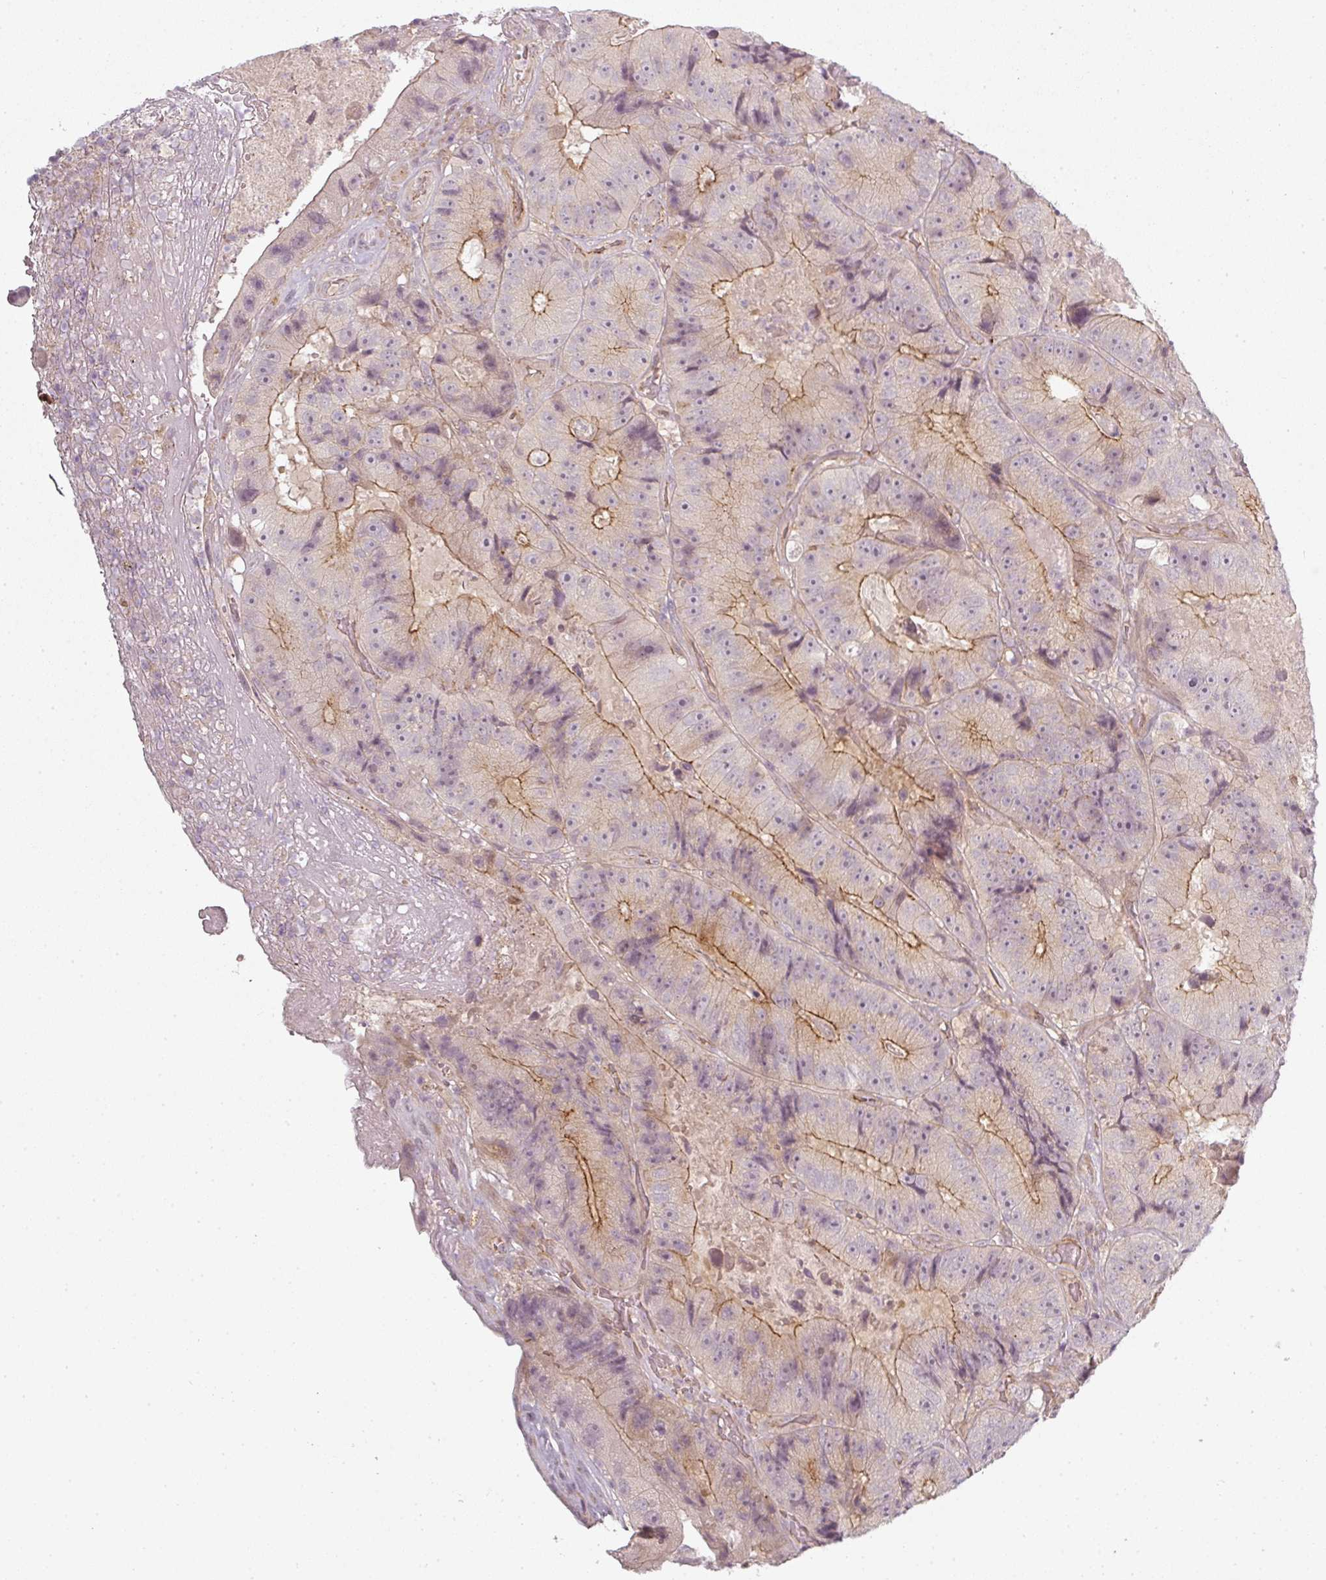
{"staining": {"intensity": "moderate", "quantity": "25%-75%", "location": "cytoplasmic/membranous"}, "tissue": "colorectal cancer", "cell_type": "Tumor cells", "image_type": "cancer", "snomed": [{"axis": "morphology", "description": "Adenocarcinoma, NOS"}, {"axis": "topography", "description": "Colon"}], "caption": "Immunohistochemical staining of human adenocarcinoma (colorectal) demonstrates medium levels of moderate cytoplasmic/membranous positivity in about 25%-75% of tumor cells.", "gene": "SLC16A9", "patient": {"sex": "female", "age": 86}}